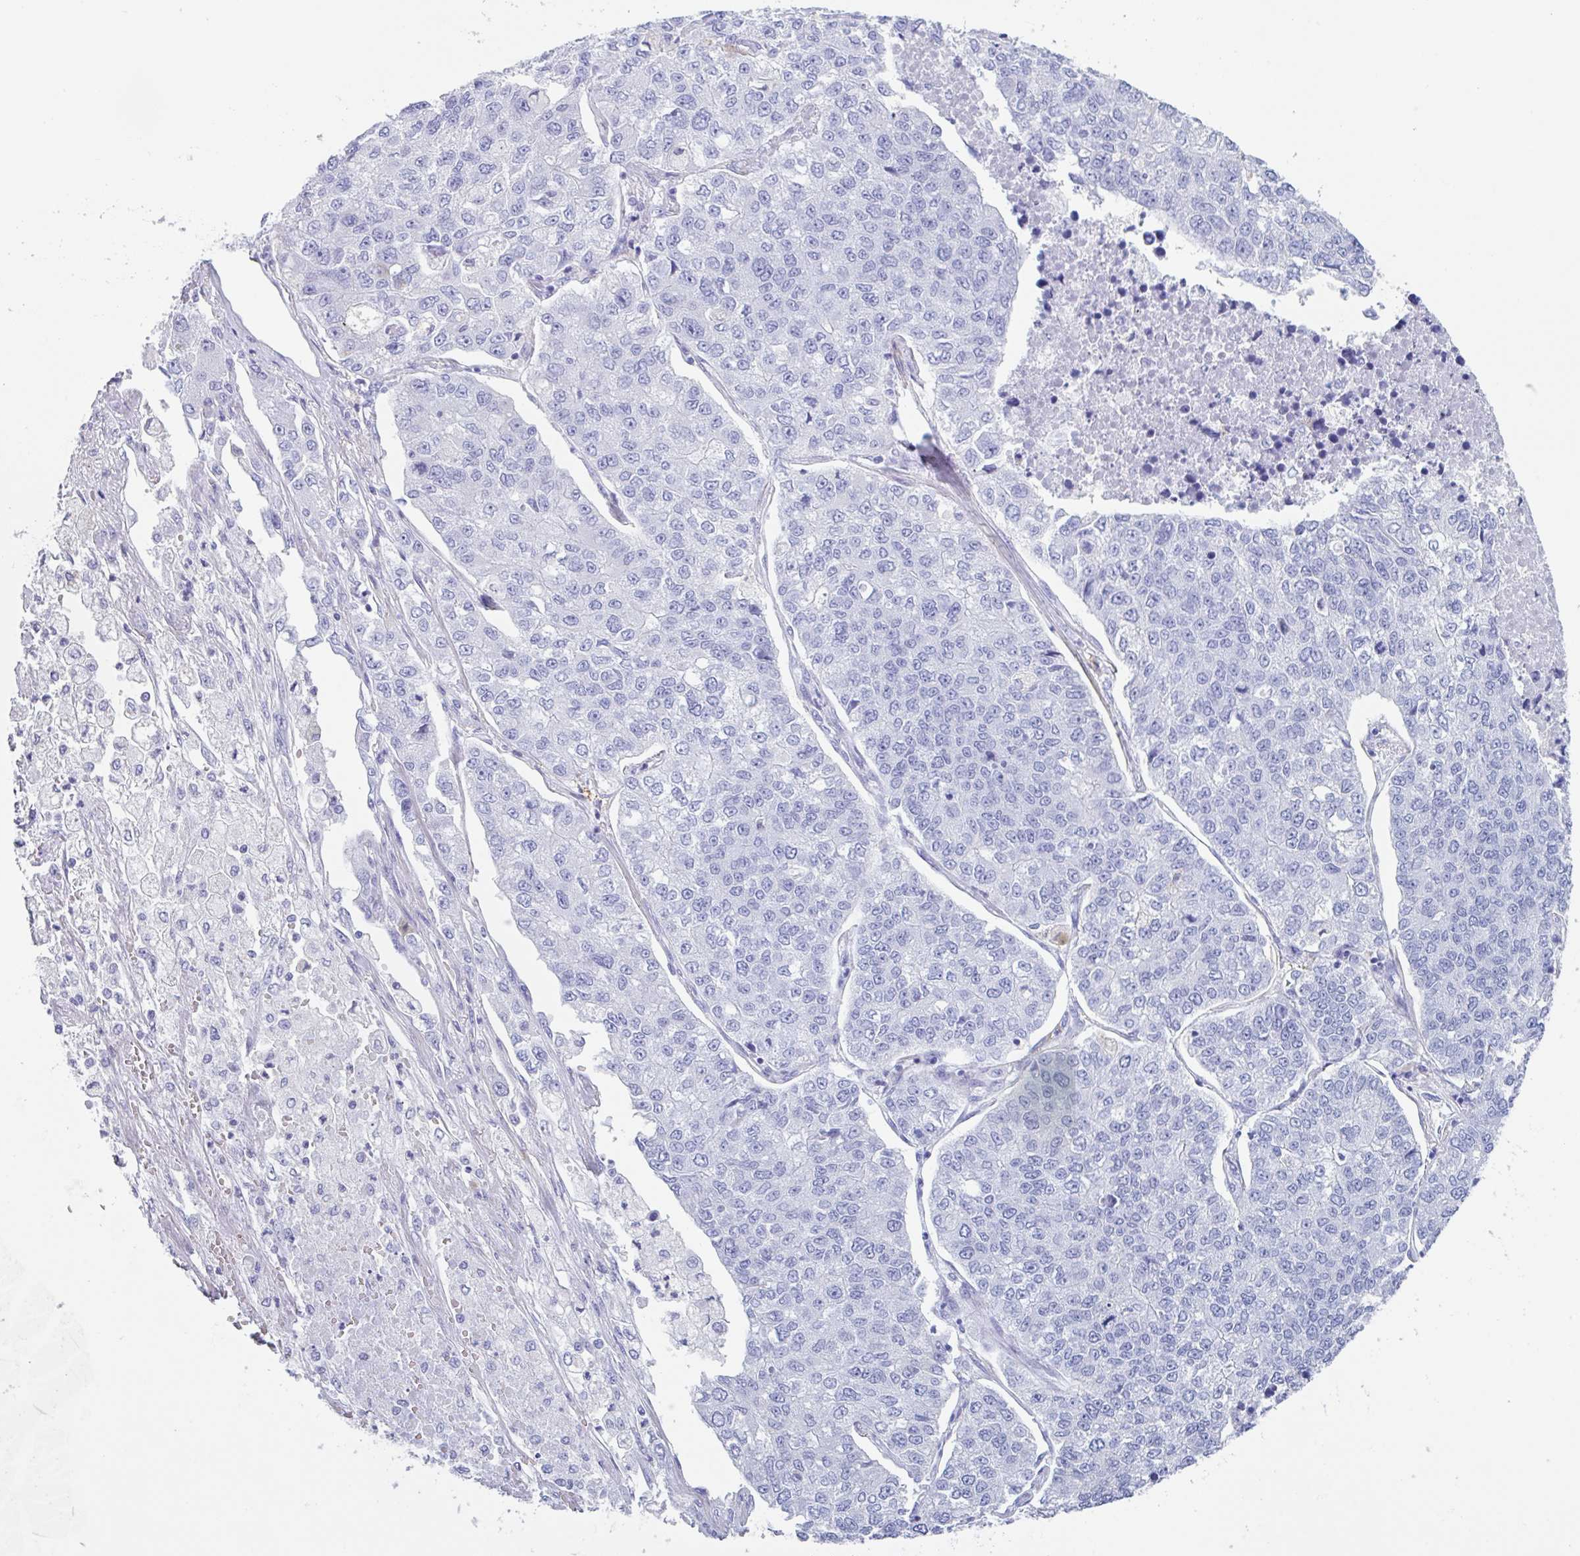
{"staining": {"intensity": "negative", "quantity": "none", "location": "none"}, "tissue": "lung cancer", "cell_type": "Tumor cells", "image_type": "cancer", "snomed": [{"axis": "morphology", "description": "Adenocarcinoma, NOS"}, {"axis": "topography", "description": "Lung"}], "caption": "Micrograph shows no significant protein positivity in tumor cells of adenocarcinoma (lung).", "gene": "TAS2R41", "patient": {"sex": "male", "age": 49}}